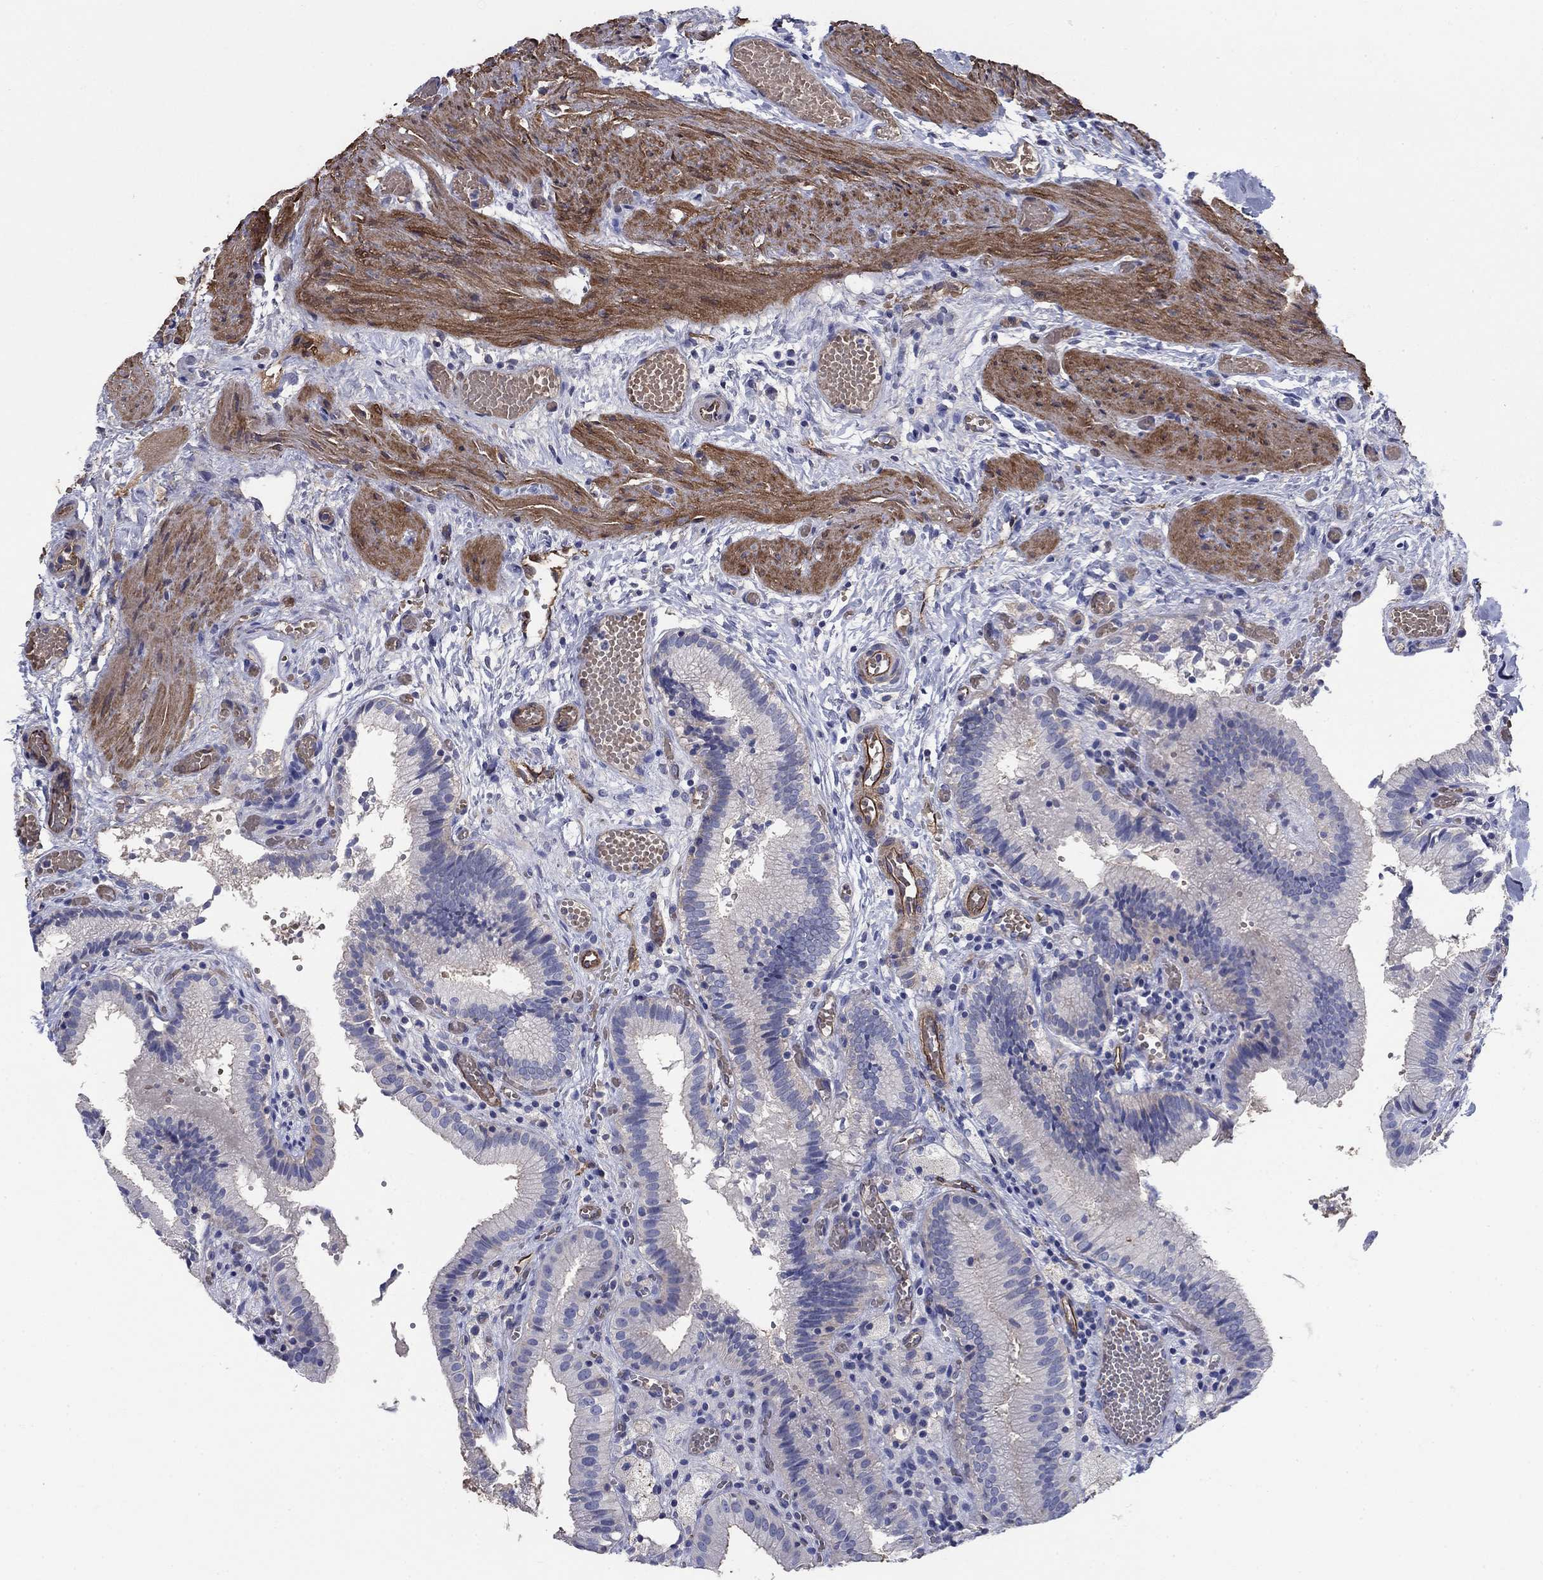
{"staining": {"intensity": "negative", "quantity": "none", "location": "none"}, "tissue": "gallbladder", "cell_type": "Glandular cells", "image_type": "normal", "snomed": [{"axis": "morphology", "description": "Normal tissue, NOS"}, {"axis": "topography", "description": "Gallbladder"}], "caption": "An IHC micrograph of benign gallbladder is shown. There is no staining in glandular cells of gallbladder.", "gene": "FLNC", "patient": {"sex": "female", "age": 24}}